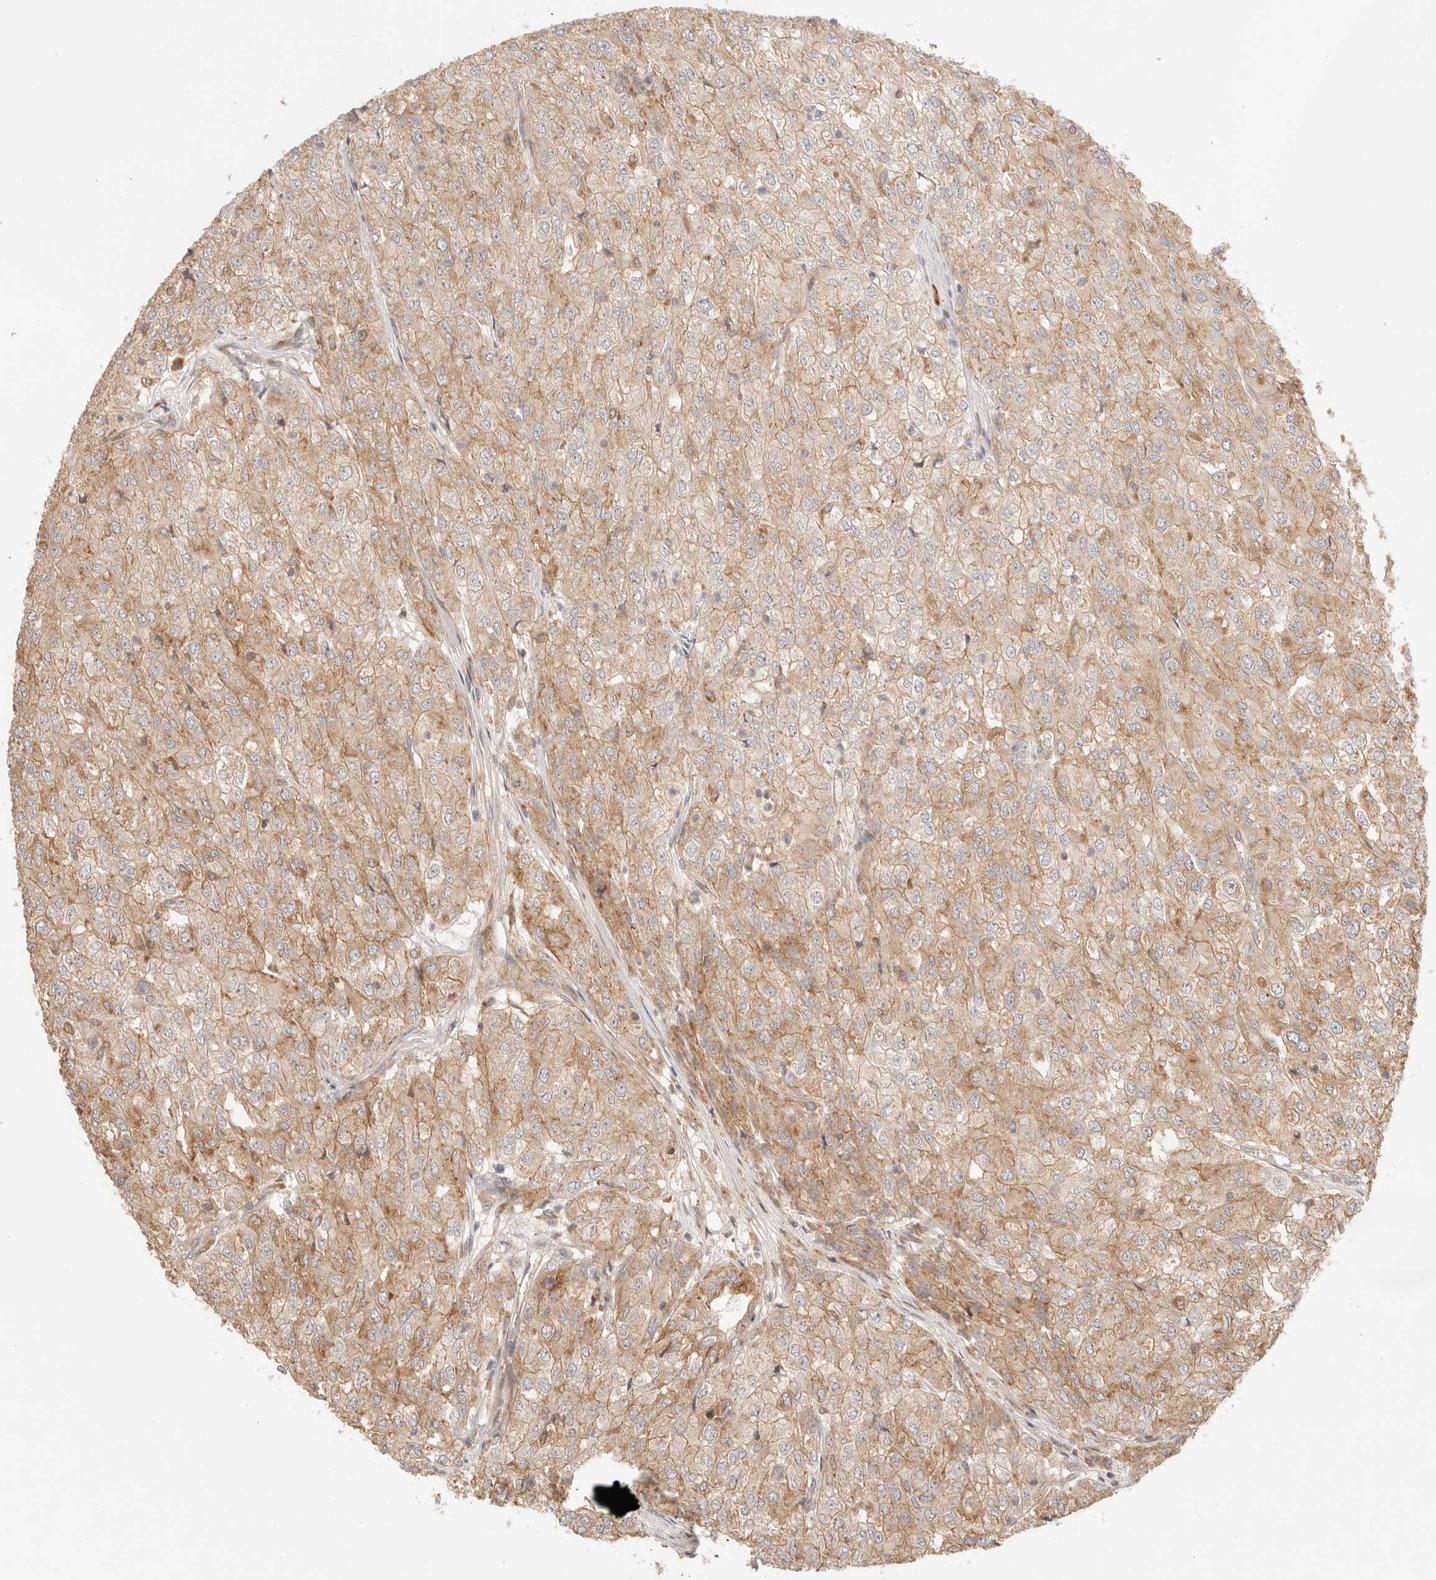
{"staining": {"intensity": "moderate", "quantity": ">75%", "location": "cytoplasmic/membranous"}, "tissue": "renal cancer", "cell_type": "Tumor cells", "image_type": "cancer", "snomed": [{"axis": "morphology", "description": "Adenocarcinoma, NOS"}, {"axis": "topography", "description": "Kidney"}], "caption": "DAB immunohistochemical staining of human renal cancer (adenocarcinoma) demonstrates moderate cytoplasmic/membranous protein positivity in approximately >75% of tumor cells.", "gene": "IL1R2", "patient": {"sex": "female", "age": 54}}